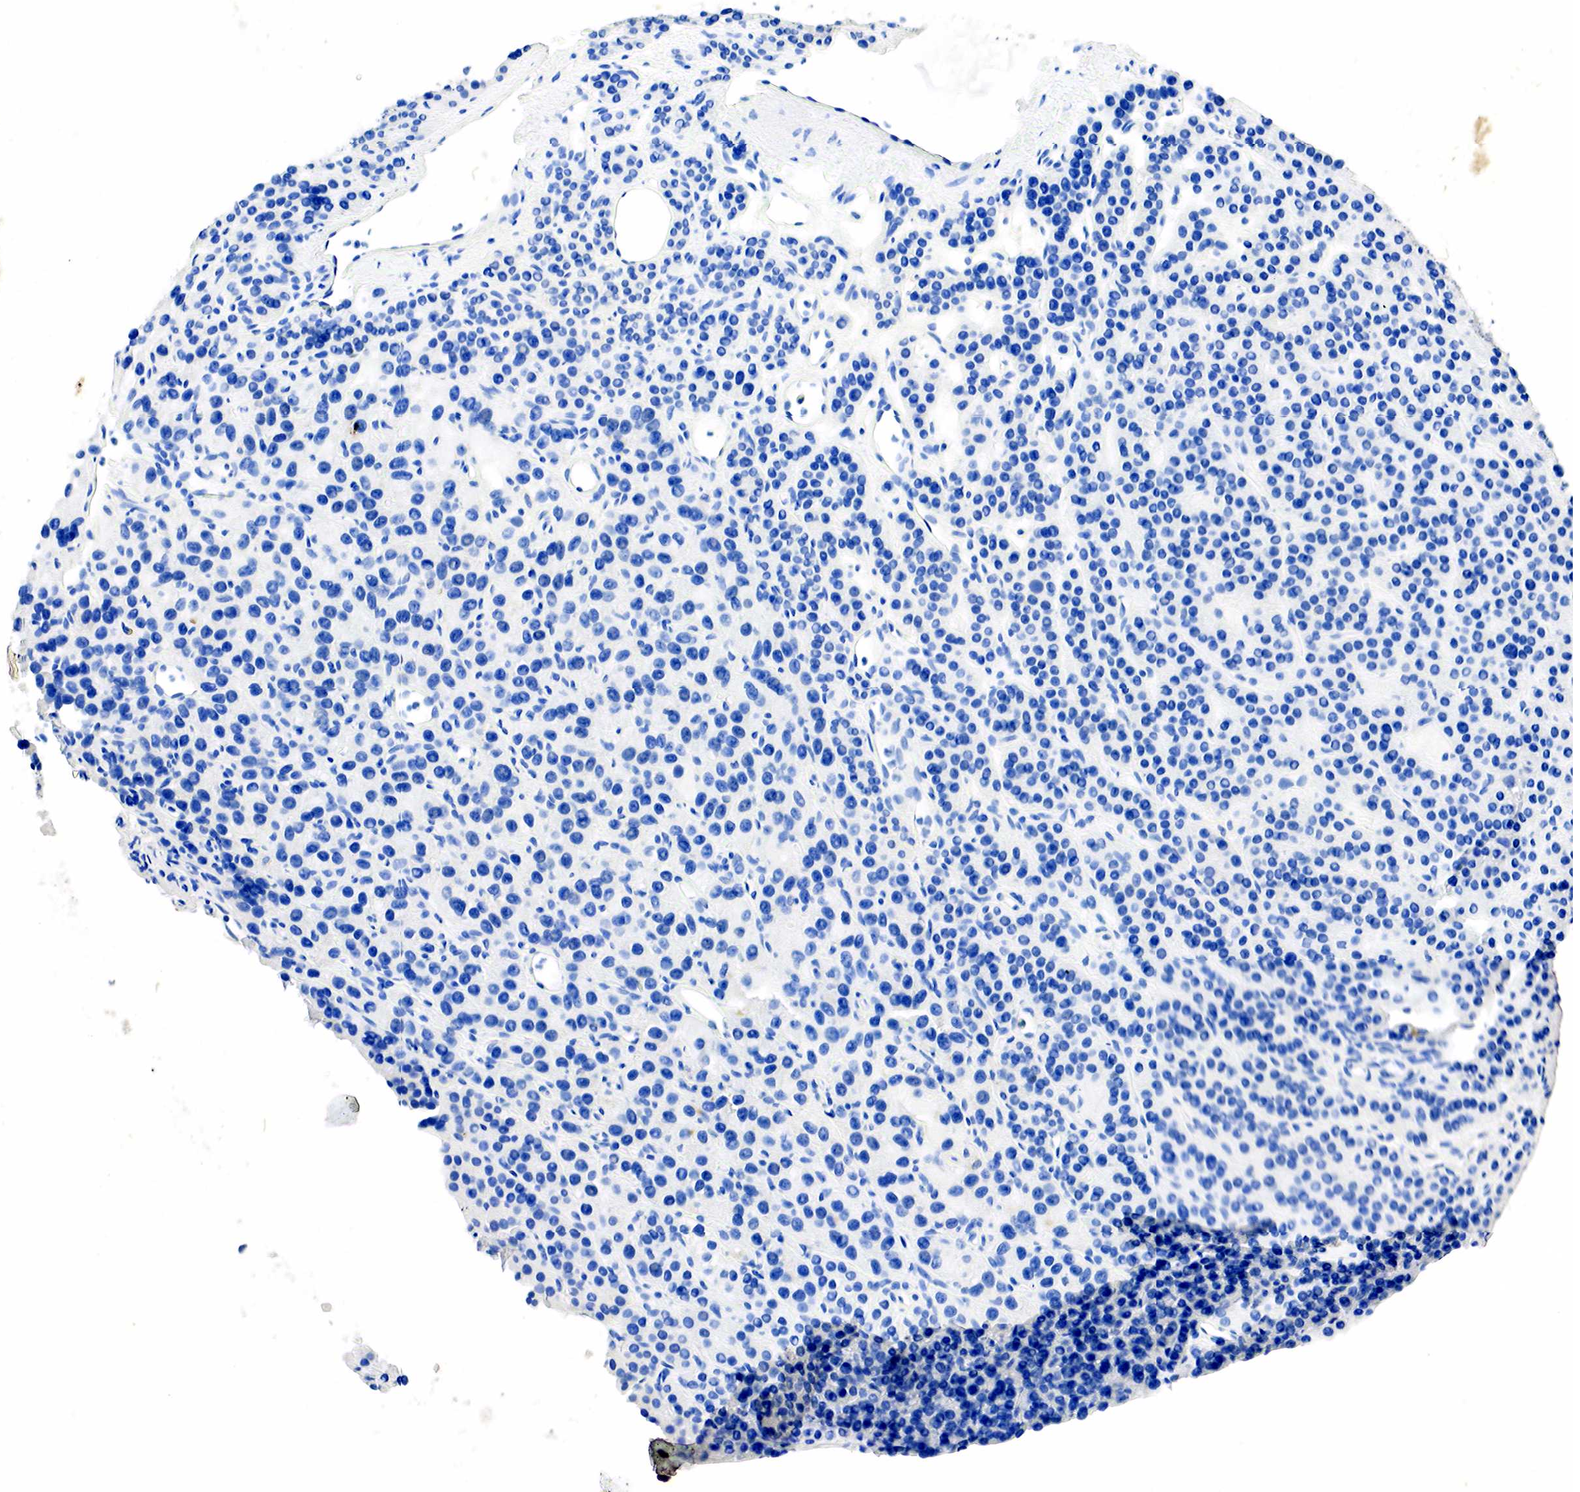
{"staining": {"intensity": "negative", "quantity": "none", "location": "none"}, "tissue": "parathyroid gland", "cell_type": "Glandular cells", "image_type": "normal", "snomed": [{"axis": "morphology", "description": "Normal tissue, NOS"}, {"axis": "topography", "description": "Parathyroid gland"}], "caption": "This is a photomicrograph of IHC staining of benign parathyroid gland, which shows no positivity in glandular cells.", "gene": "SST", "patient": {"sex": "female", "age": 64}}